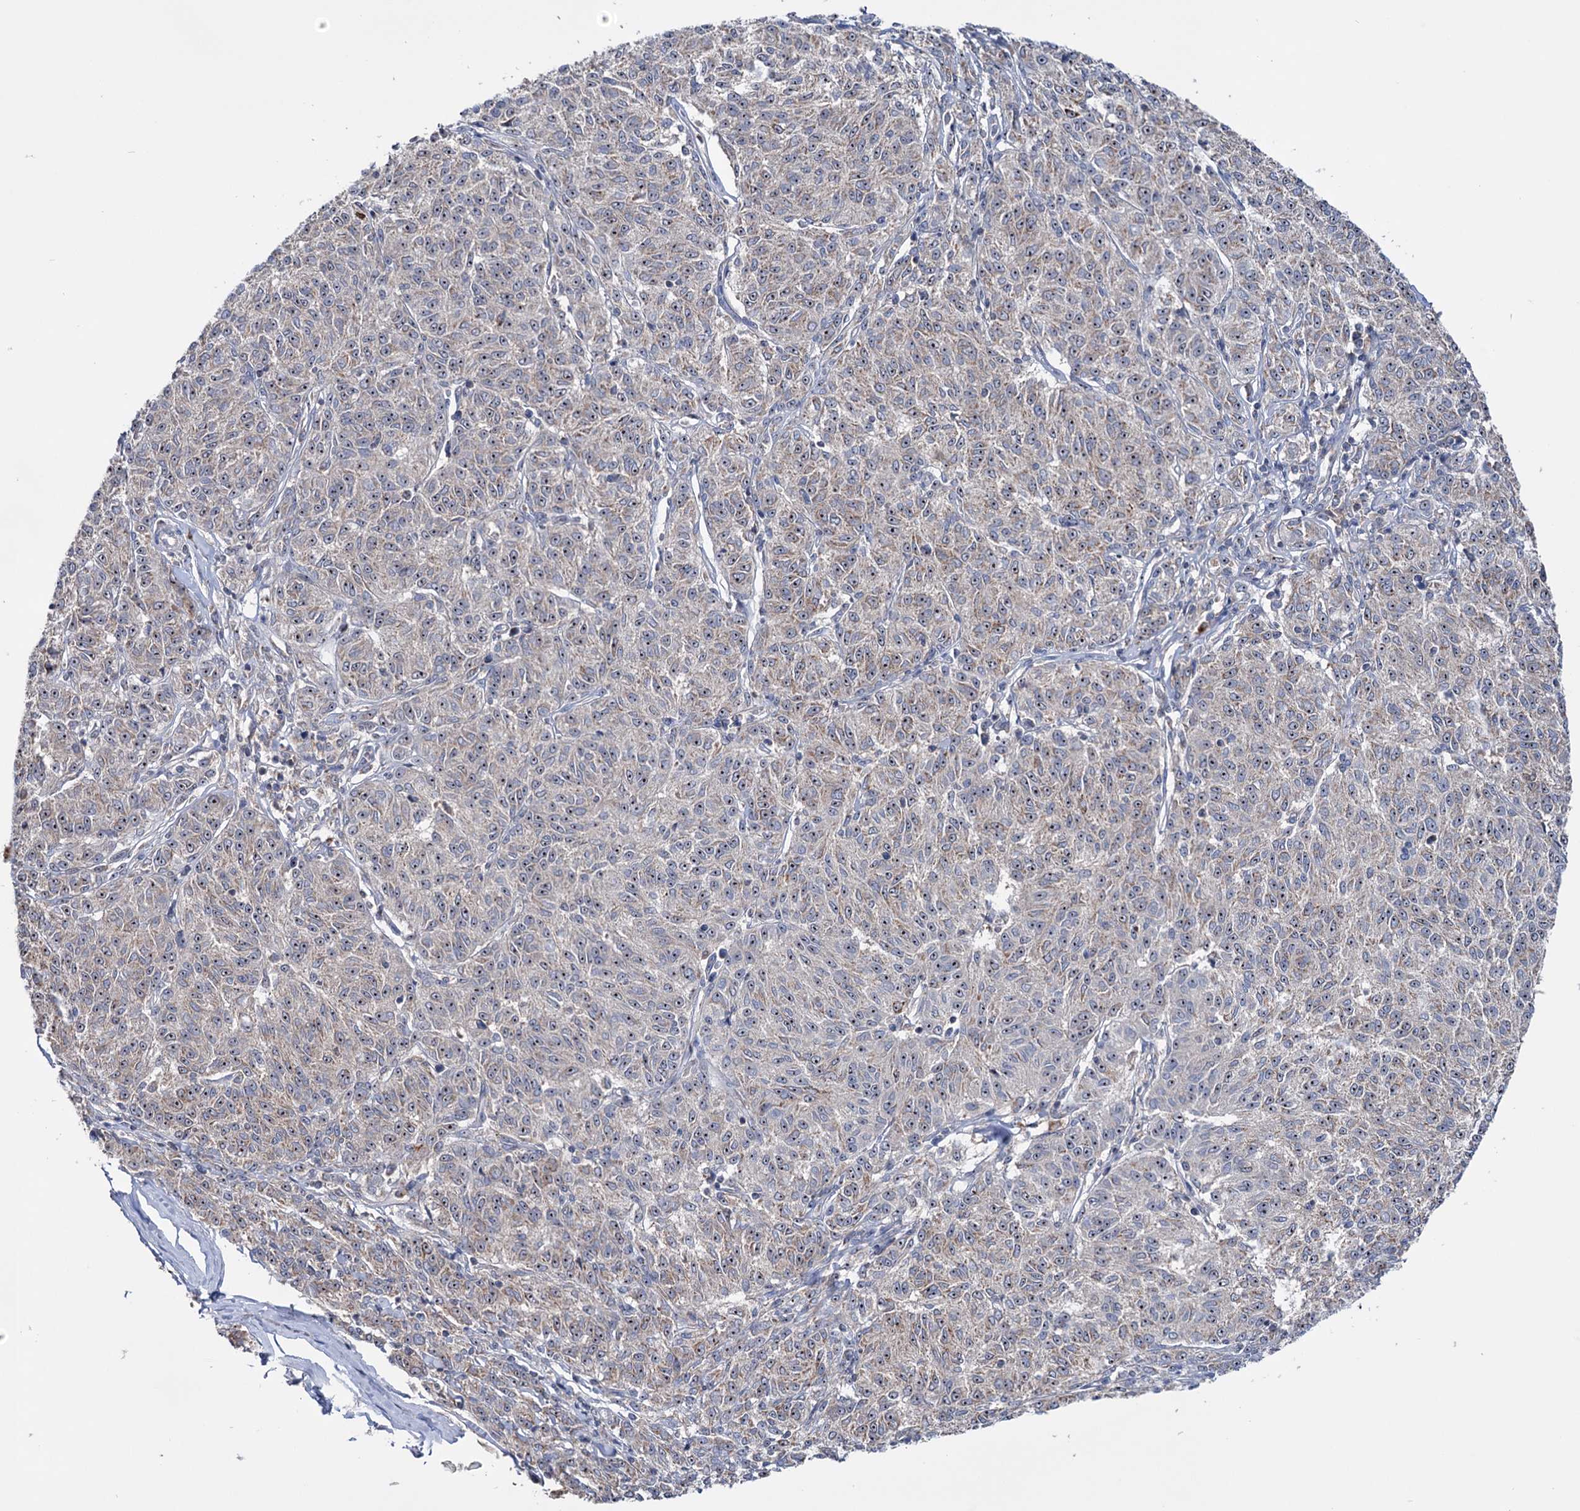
{"staining": {"intensity": "moderate", "quantity": ">75%", "location": "nuclear"}, "tissue": "melanoma", "cell_type": "Tumor cells", "image_type": "cancer", "snomed": [{"axis": "morphology", "description": "Malignant melanoma, NOS"}, {"axis": "topography", "description": "Skin"}], "caption": "The histopathology image reveals staining of melanoma, revealing moderate nuclear protein staining (brown color) within tumor cells.", "gene": "HTR3B", "patient": {"sex": "female", "age": 72}}